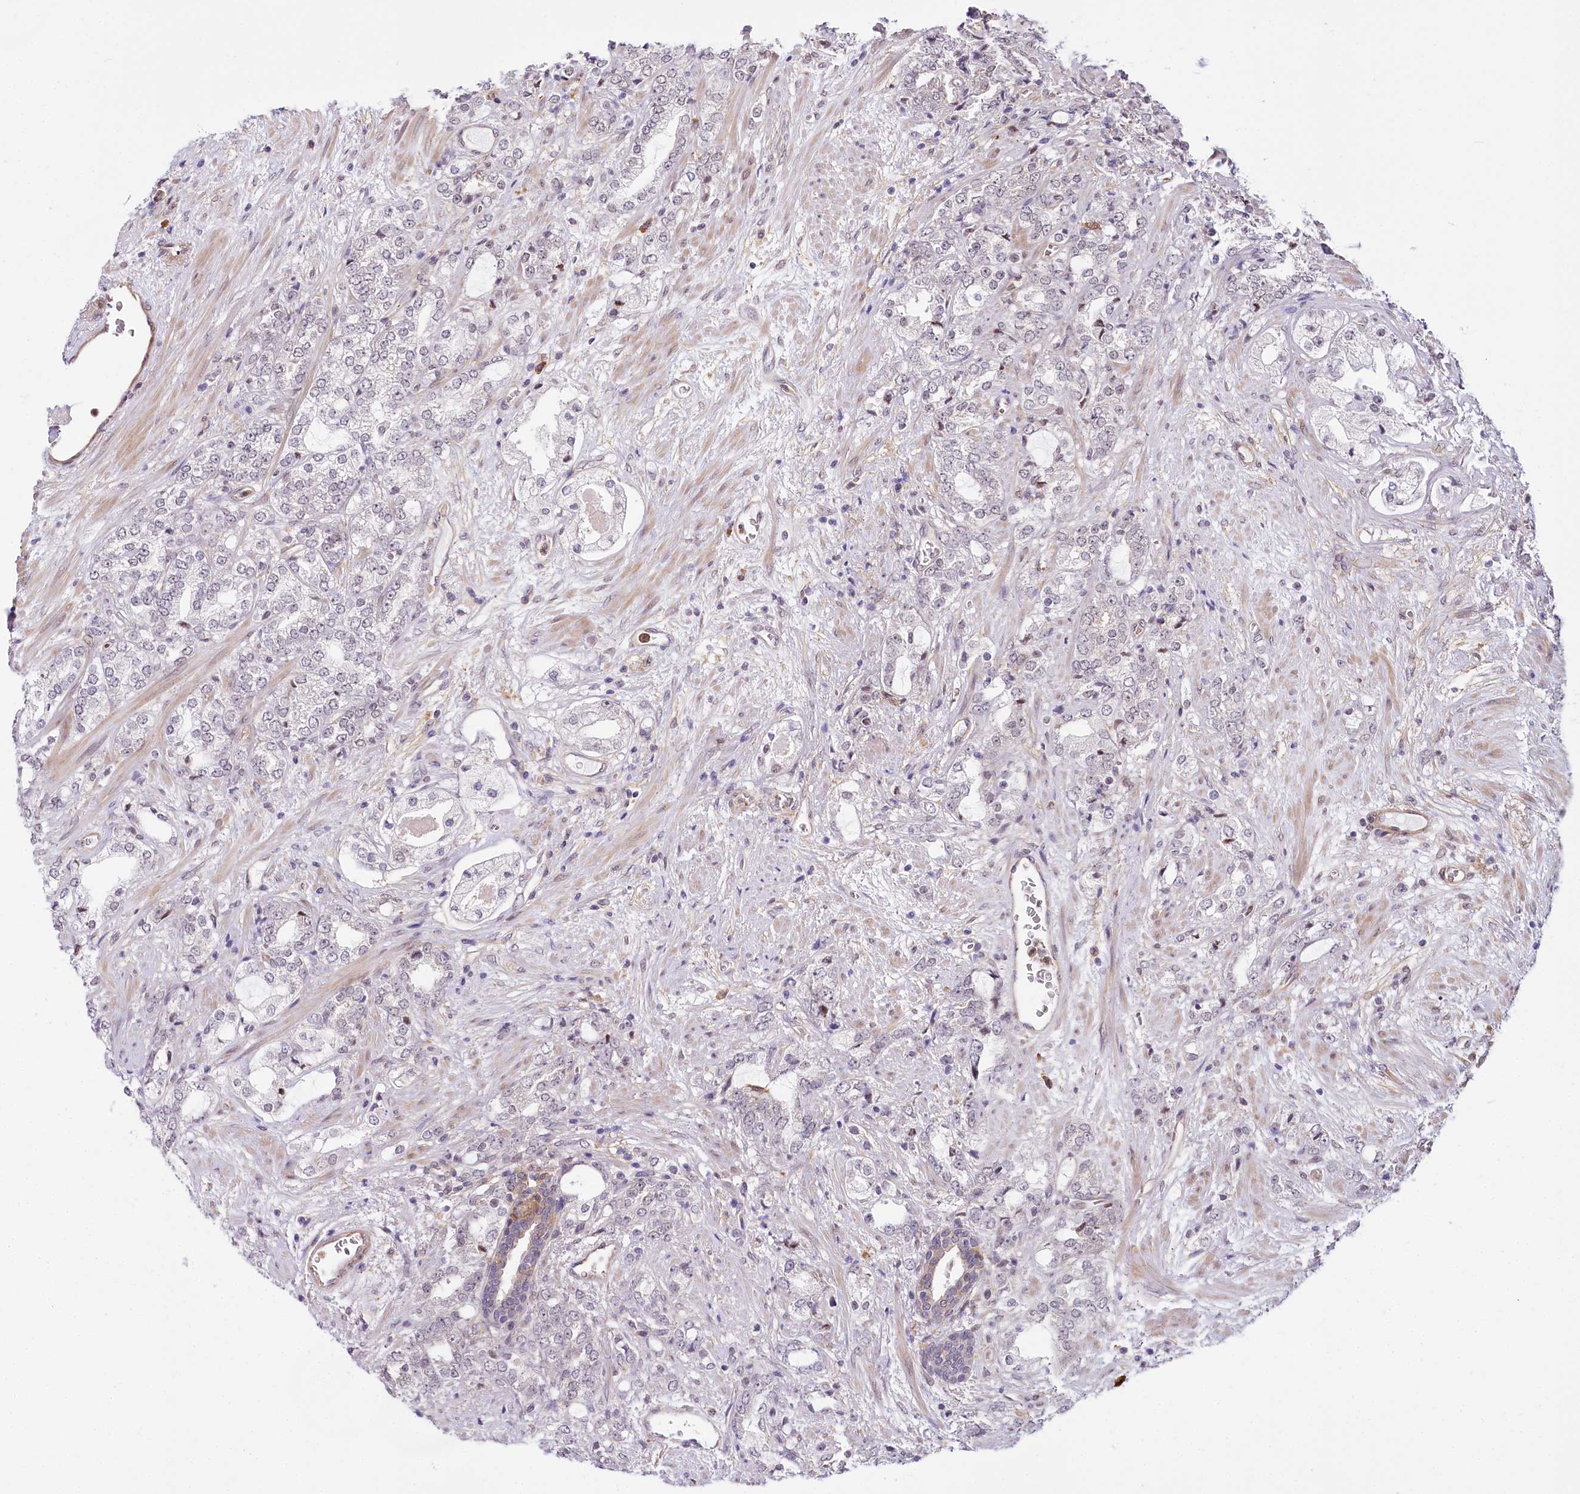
{"staining": {"intensity": "negative", "quantity": "none", "location": "none"}, "tissue": "prostate cancer", "cell_type": "Tumor cells", "image_type": "cancer", "snomed": [{"axis": "morphology", "description": "Adenocarcinoma, High grade"}, {"axis": "topography", "description": "Prostate"}], "caption": "Photomicrograph shows no protein staining in tumor cells of prostate cancer tissue.", "gene": "TUBGCP2", "patient": {"sex": "male", "age": 64}}